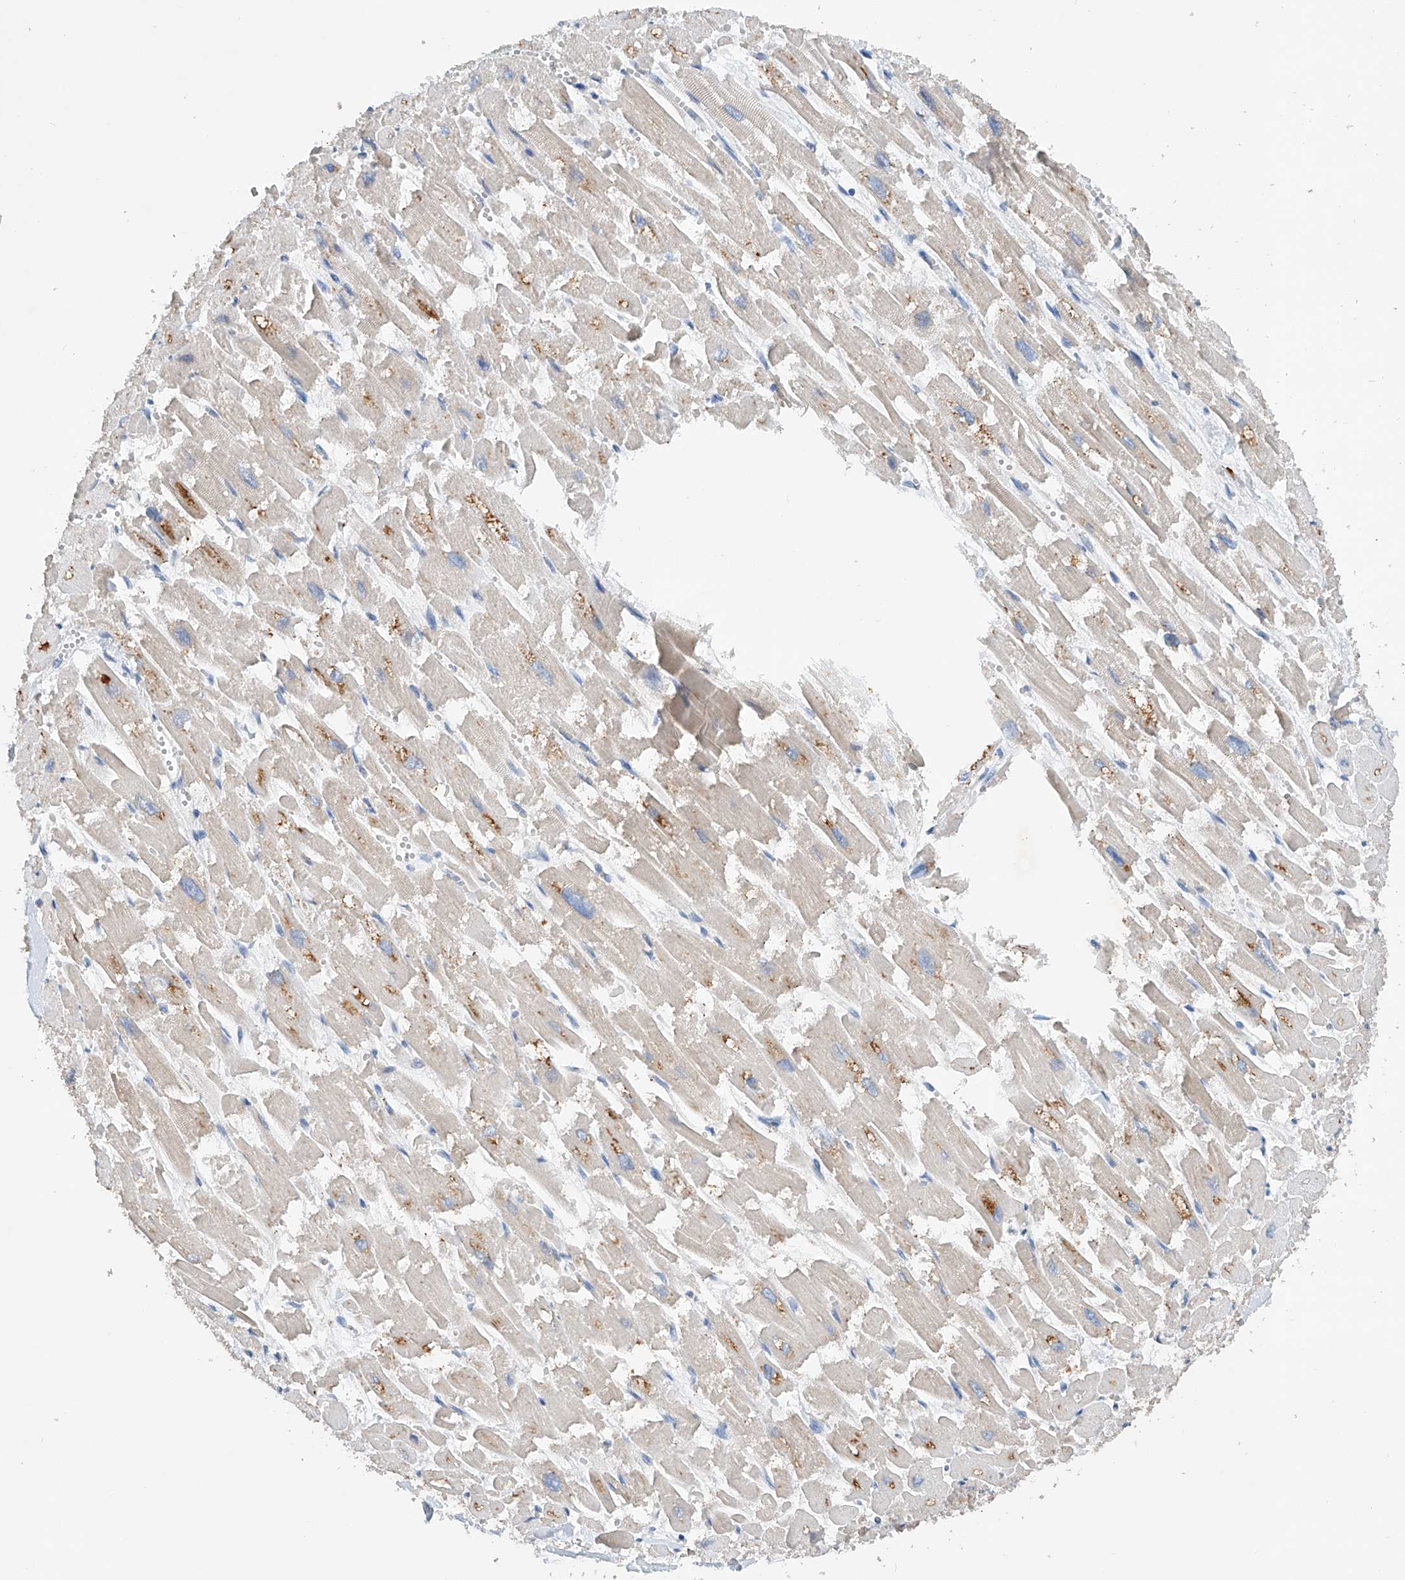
{"staining": {"intensity": "moderate", "quantity": "<25%", "location": "cytoplasmic/membranous"}, "tissue": "heart muscle", "cell_type": "Cardiomyocytes", "image_type": "normal", "snomed": [{"axis": "morphology", "description": "Normal tissue, NOS"}, {"axis": "topography", "description": "Heart"}], "caption": "High-power microscopy captured an immunohistochemistry (IHC) image of normal heart muscle, revealing moderate cytoplasmic/membranous expression in approximately <25% of cardiomyocytes.", "gene": "GPC4", "patient": {"sex": "male", "age": 54}}